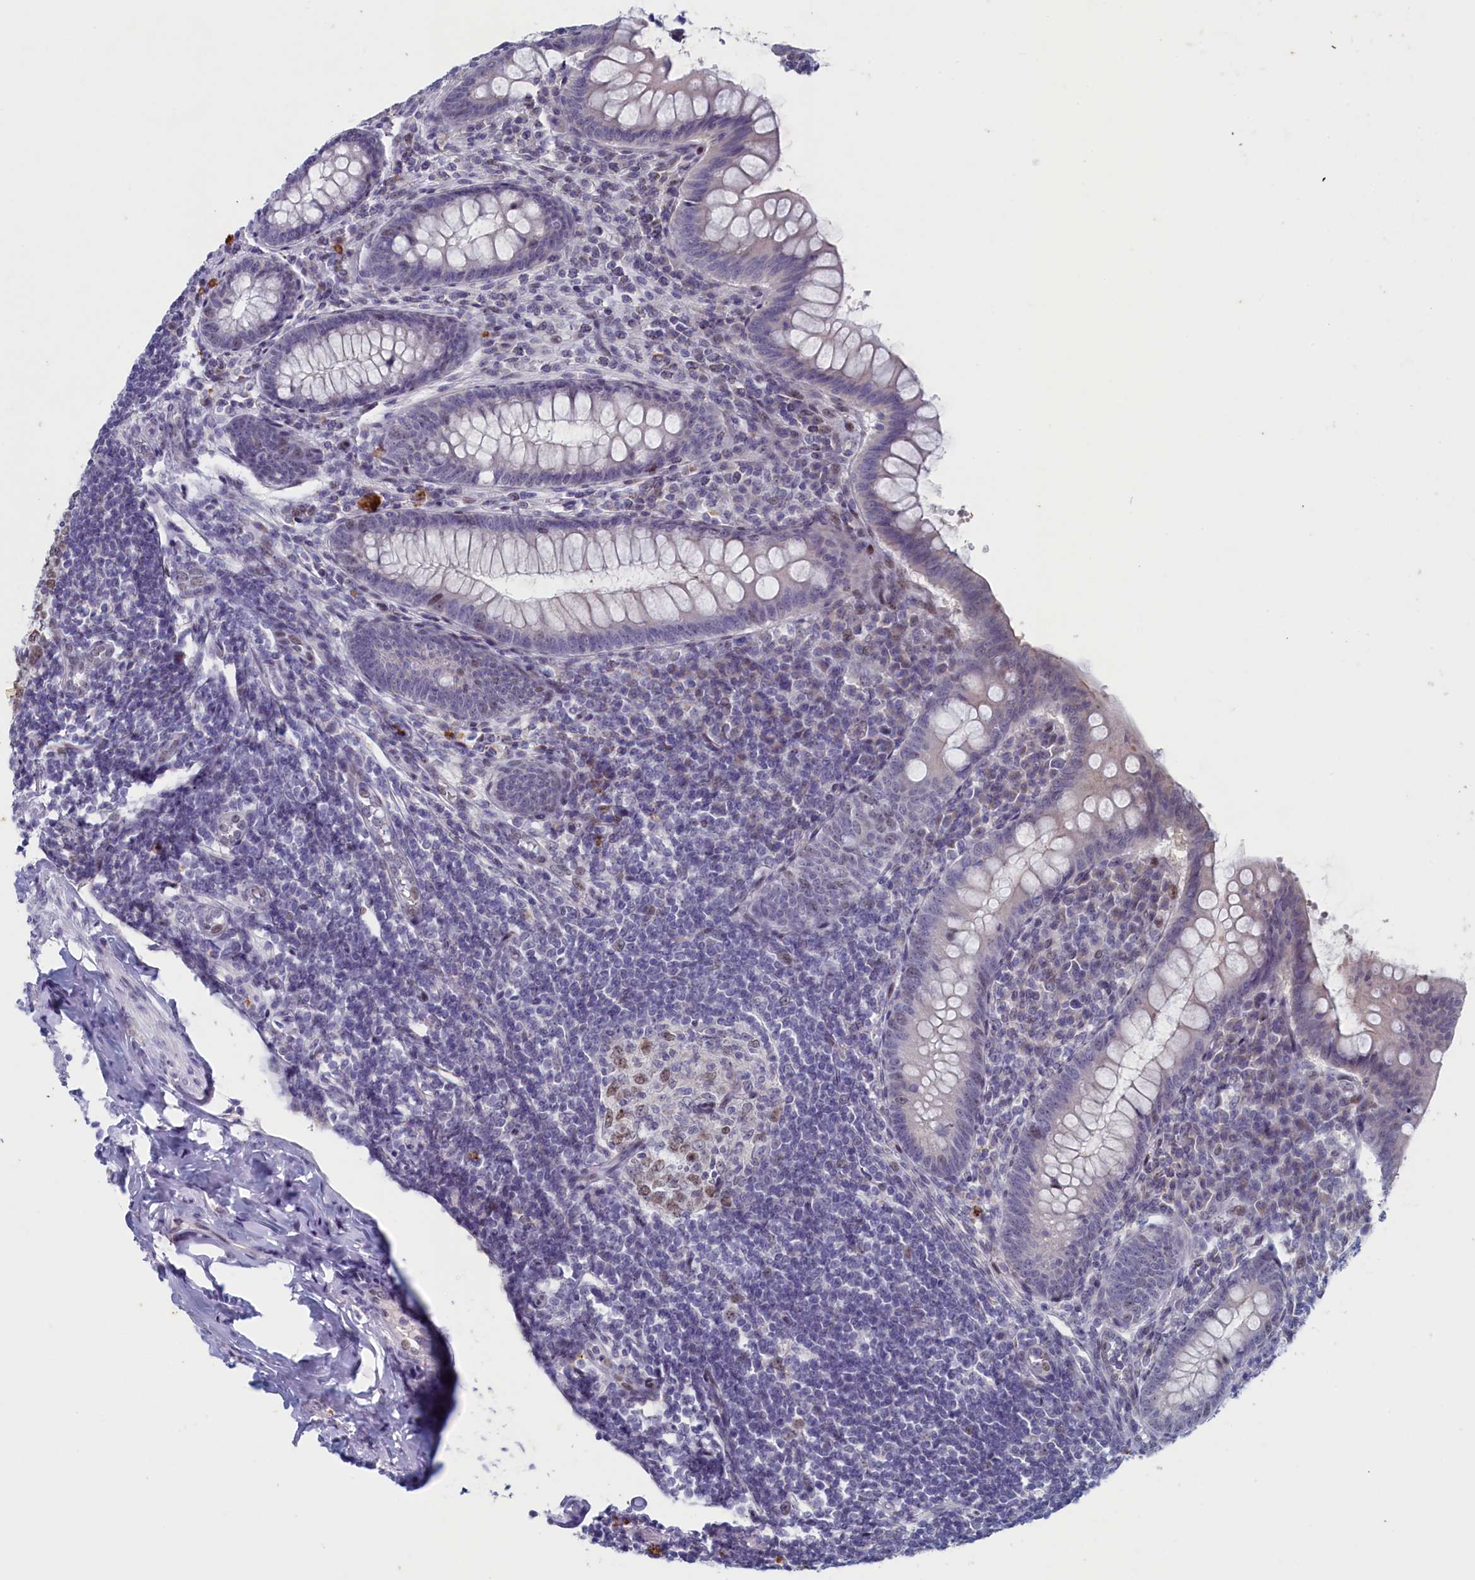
{"staining": {"intensity": "weak", "quantity": "<25%", "location": "cytoplasmic/membranous,nuclear"}, "tissue": "appendix", "cell_type": "Glandular cells", "image_type": "normal", "snomed": [{"axis": "morphology", "description": "Normal tissue, NOS"}, {"axis": "topography", "description": "Appendix"}], "caption": "Immunohistochemical staining of unremarkable appendix displays no significant staining in glandular cells.", "gene": "WDR76", "patient": {"sex": "female", "age": 33}}